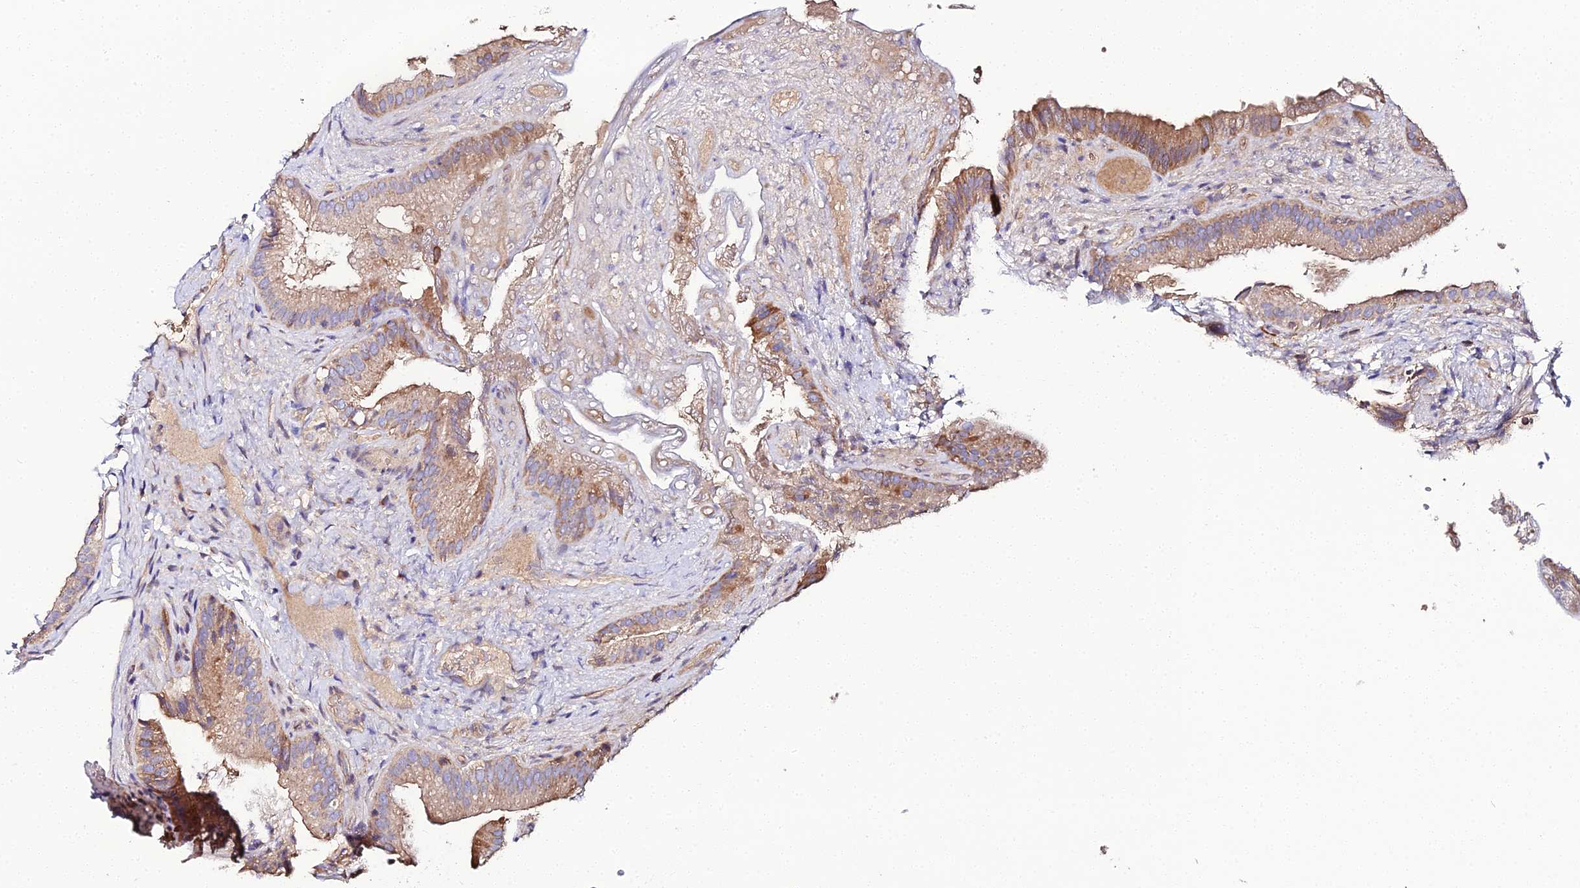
{"staining": {"intensity": "moderate", "quantity": ">75%", "location": "cytoplasmic/membranous"}, "tissue": "gallbladder", "cell_type": "Glandular cells", "image_type": "normal", "snomed": [{"axis": "morphology", "description": "Normal tissue, NOS"}, {"axis": "topography", "description": "Gallbladder"}], "caption": "Moderate cytoplasmic/membranous expression for a protein is seen in approximately >75% of glandular cells of unremarkable gallbladder using immunohistochemistry.", "gene": "SCX", "patient": {"sex": "female", "age": 30}}